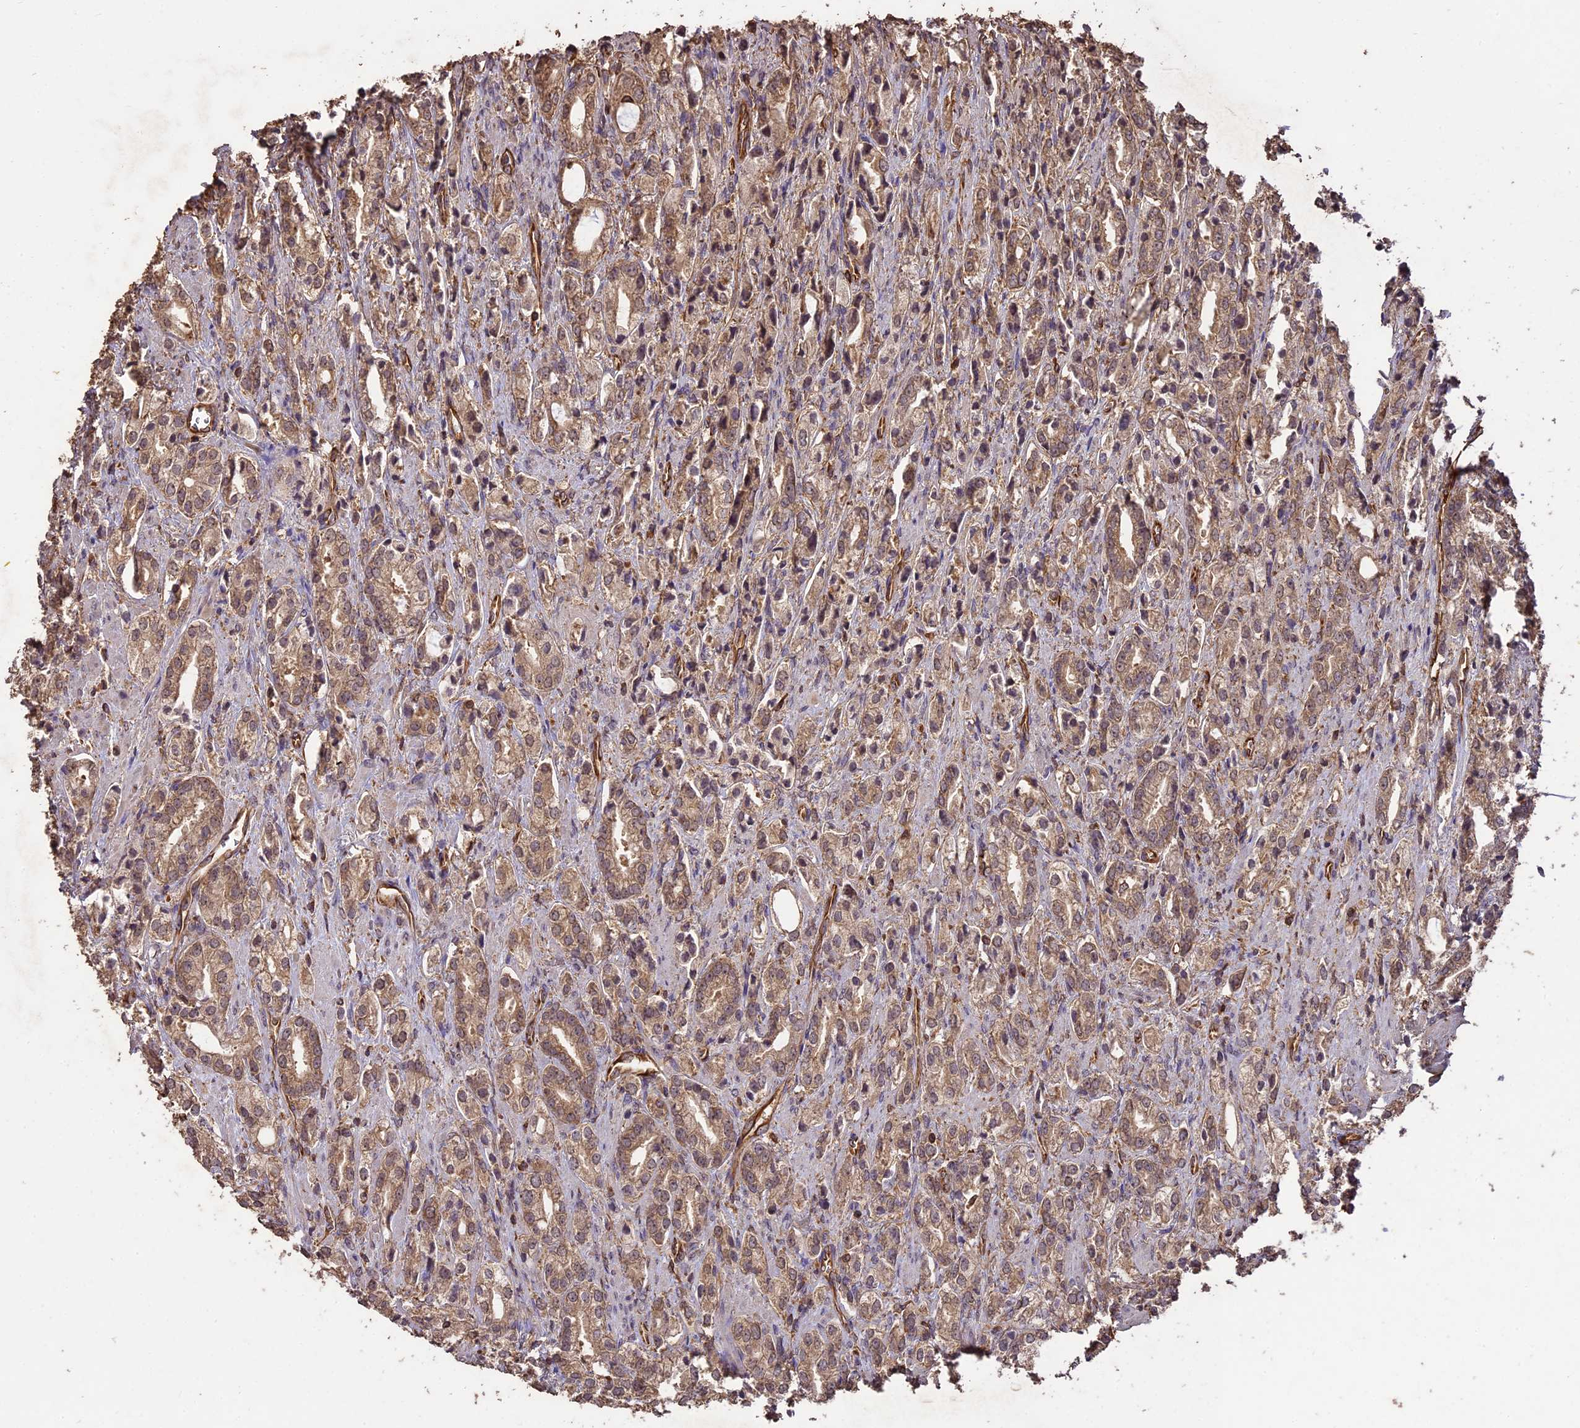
{"staining": {"intensity": "moderate", "quantity": ">75%", "location": "cytoplasmic/membranous"}, "tissue": "prostate cancer", "cell_type": "Tumor cells", "image_type": "cancer", "snomed": [{"axis": "morphology", "description": "Adenocarcinoma, High grade"}, {"axis": "topography", "description": "Prostate"}], "caption": "Prostate cancer stained with a brown dye displays moderate cytoplasmic/membranous positive staining in approximately >75% of tumor cells.", "gene": "TTLL10", "patient": {"sex": "male", "age": 50}}